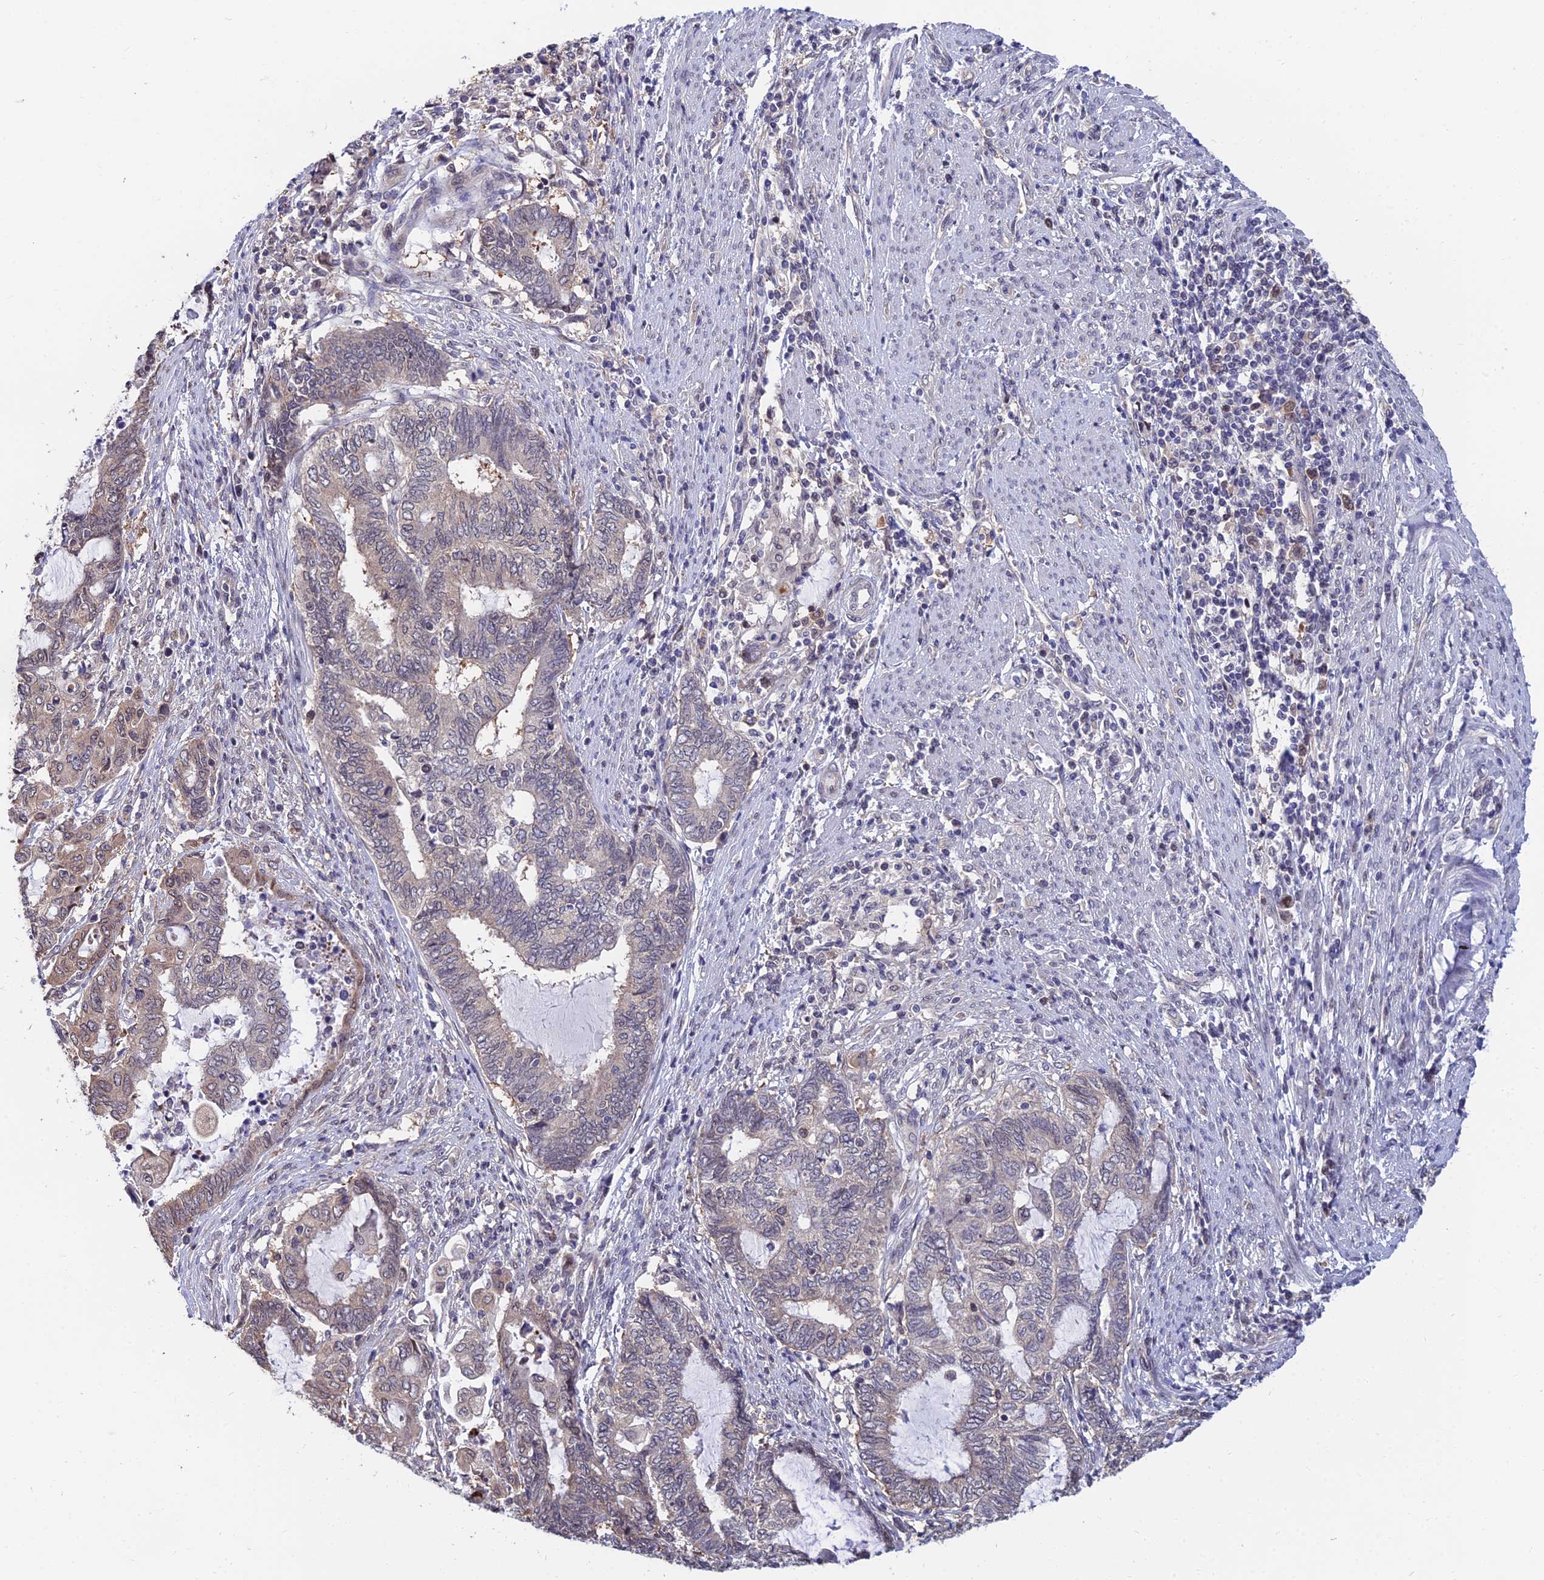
{"staining": {"intensity": "weak", "quantity": "<25%", "location": "cytoplasmic/membranous"}, "tissue": "endometrial cancer", "cell_type": "Tumor cells", "image_type": "cancer", "snomed": [{"axis": "morphology", "description": "Adenocarcinoma, NOS"}, {"axis": "topography", "description": "Uterus"}, {"axis": "topography", "description": "Endometrium"}], "caption": "DAB (3,3'-diaminobenzidine) immunohistochemical staining of human endometrial adenocarcinoma displays no significant expression in tumor cells.", "gene": "INPP4A", "patient": {"sex": "female", "age": 70}}